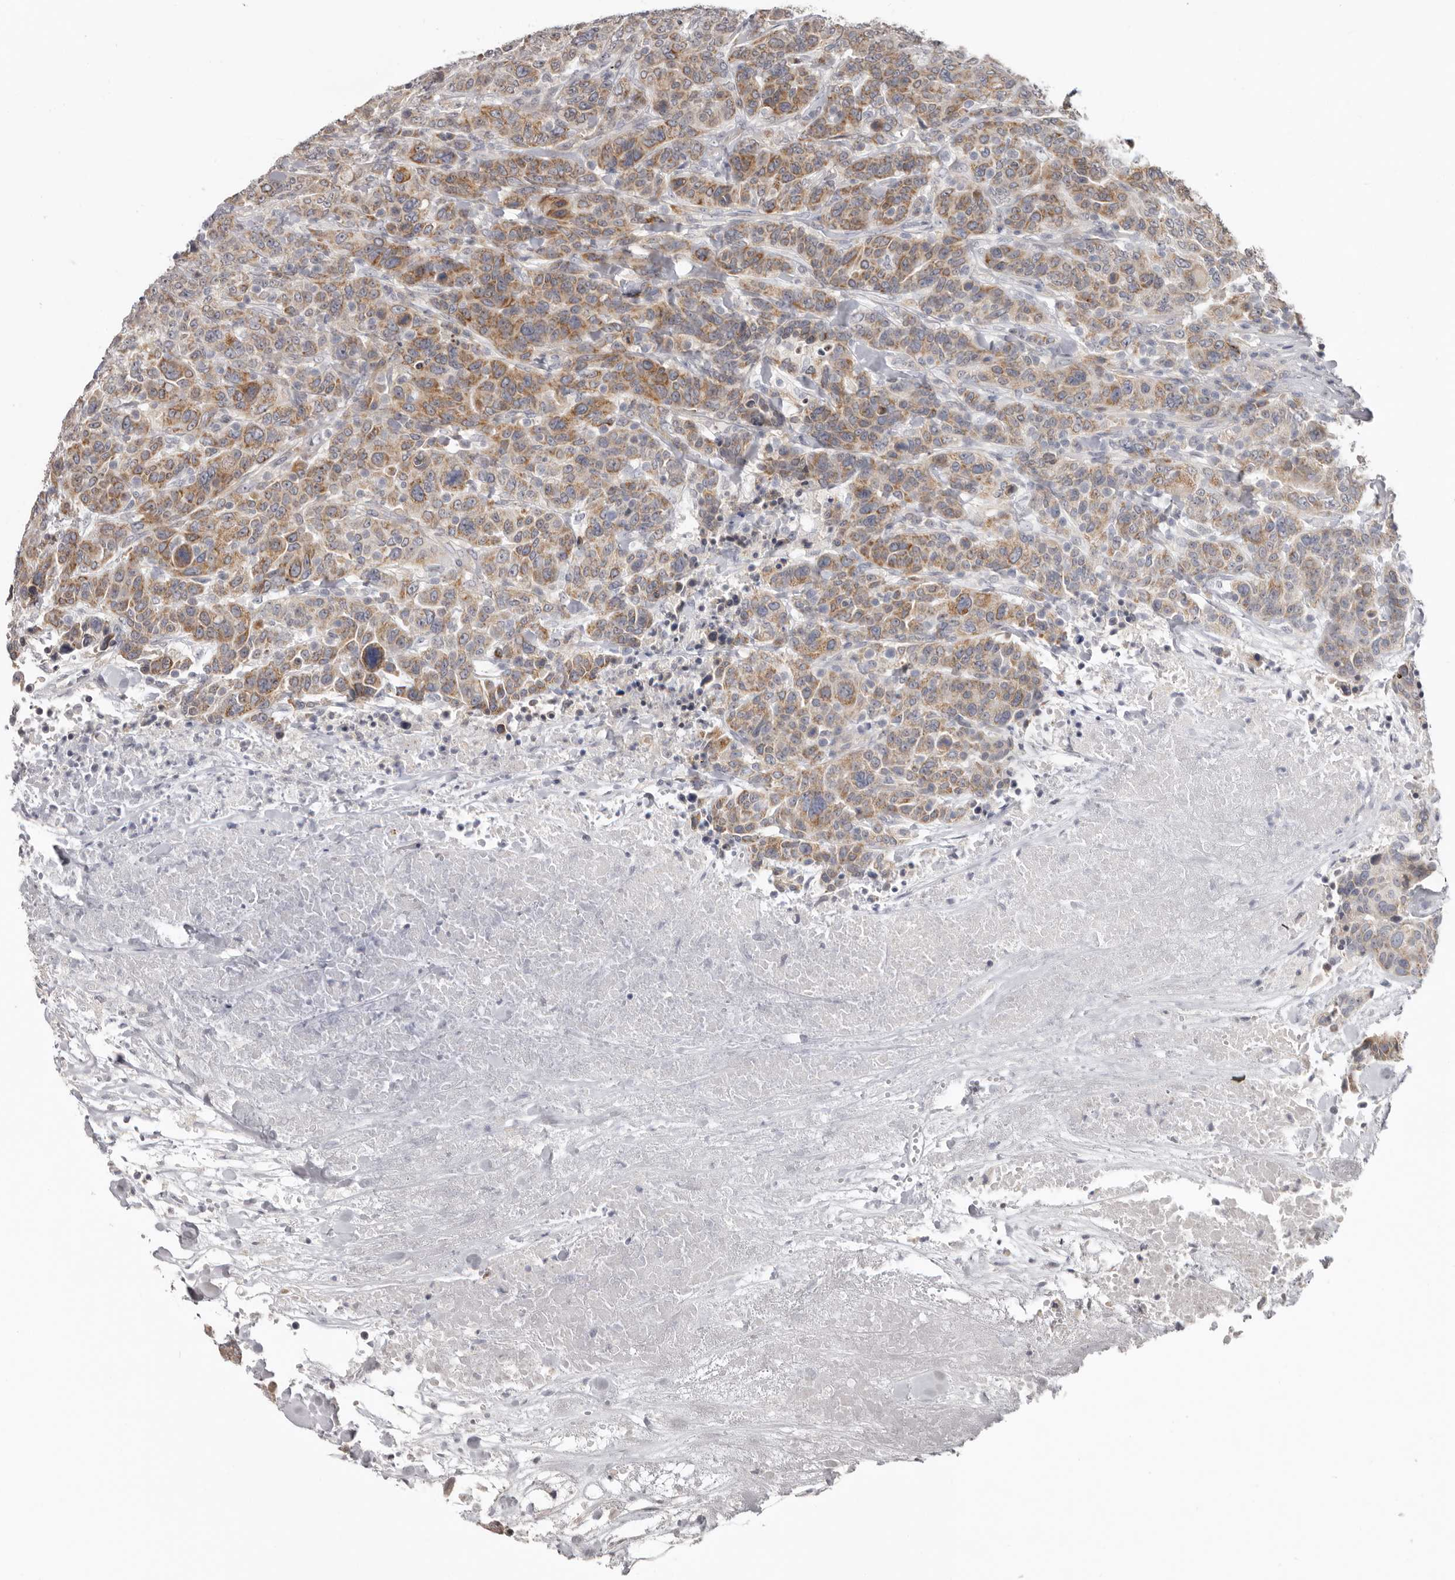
{"staining": {"intensity": "moderate", "quantity": ">75%", "location": "cytoplasmic/membranous"}, "tissue": "breast cancer", "cell_type": "Tumor cells", "image_type": "cancer", "snomed": [{"axis": "morphology", "description": "Duct carcinoma"}, {"axis": "topography", "description": "Breast"}], "caption": "Breast intraductal carcinoma tissue reveals moderate cytoplasmic/membranous positivity in about >75% of tumor cells Using DAB (brown) and hematoxylin (blue) stains, captured at high magnification using brightfield microscopy.", "gene": "BAD", "patient": {"sex": "female", "age": 37}}